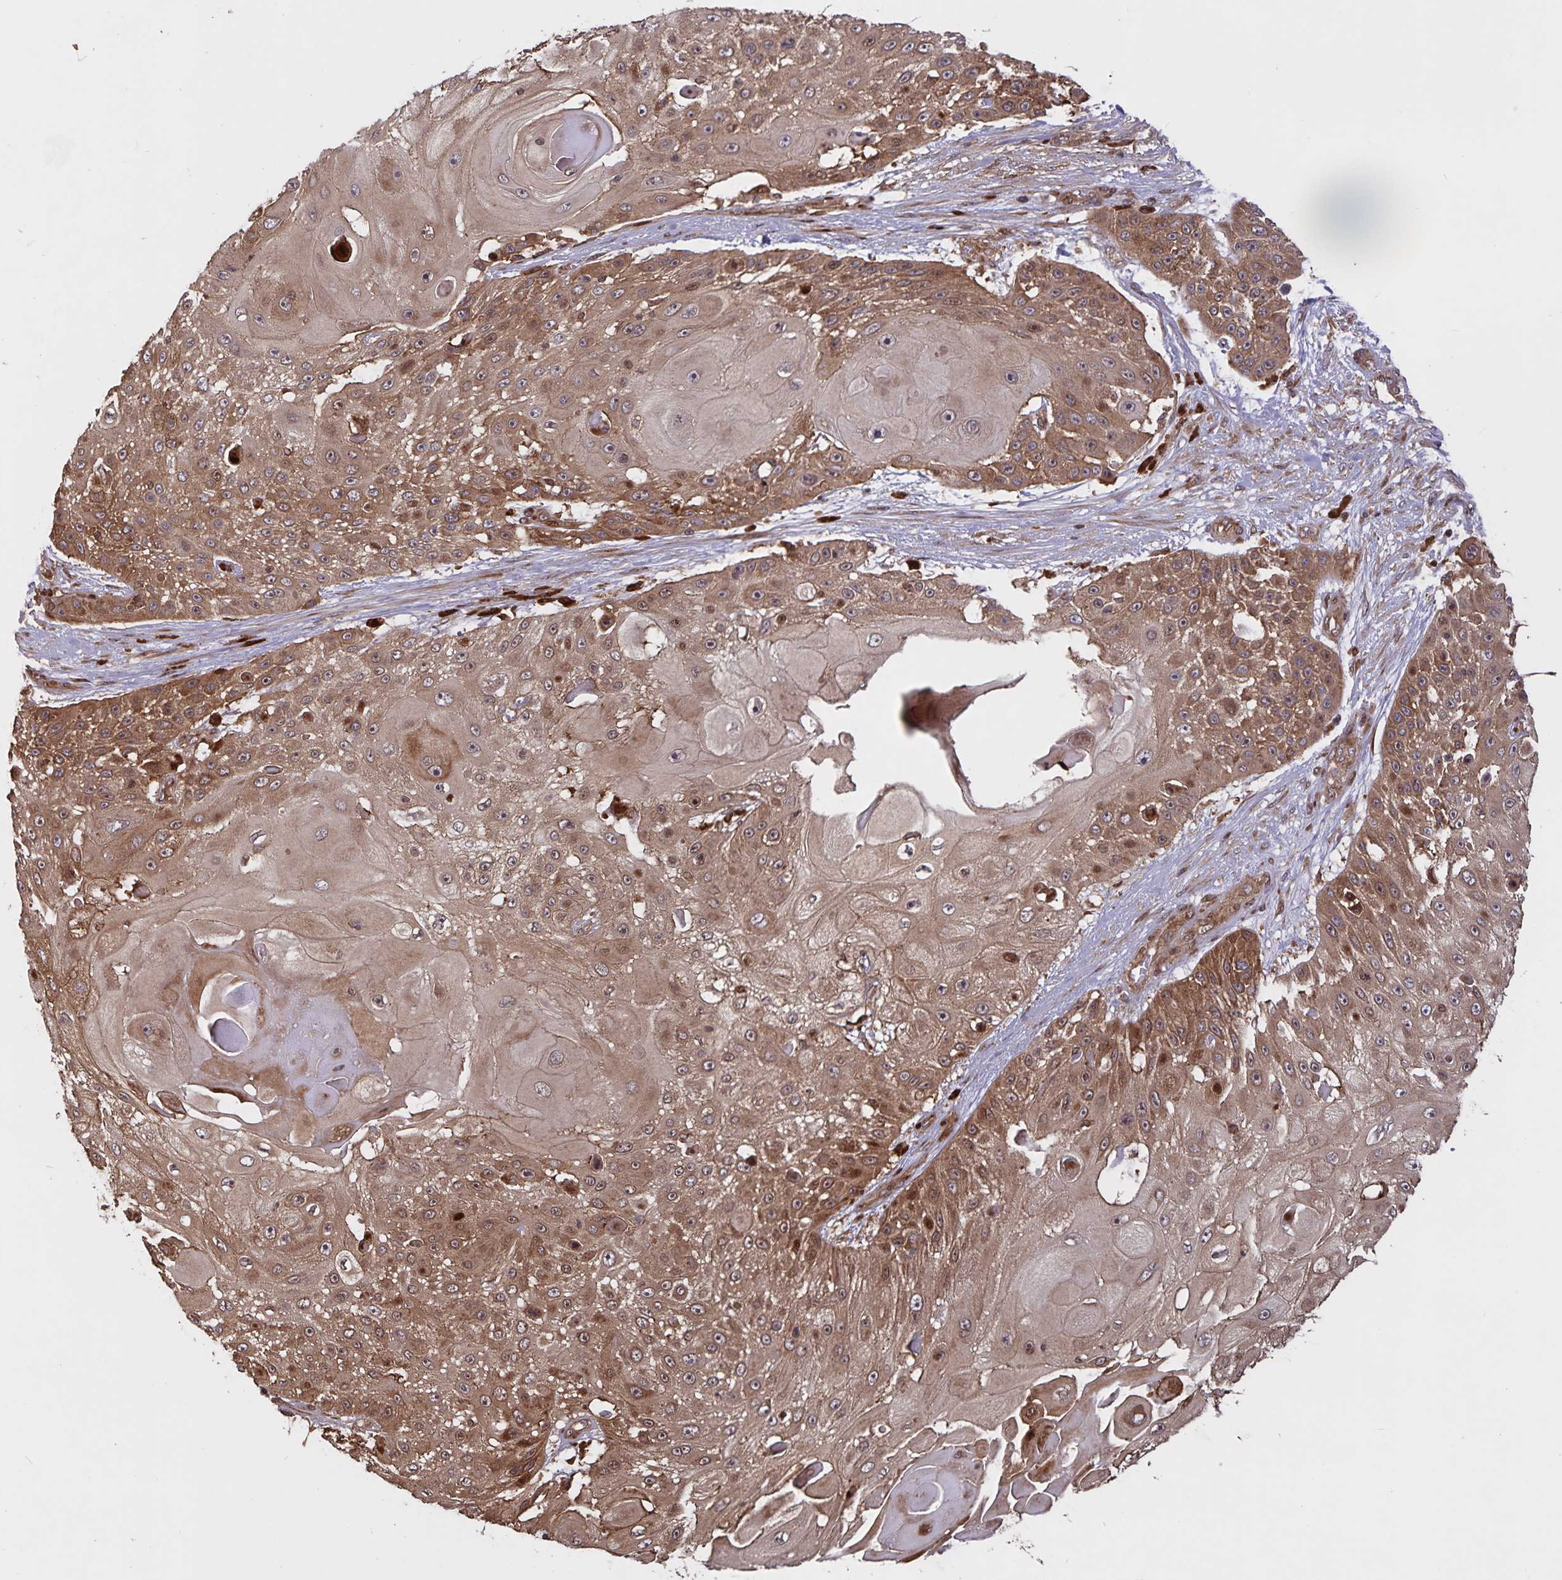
{"staining": {"intensity": "moderate", "quantity": ">75%", "location": "cytoplasmic/membranous"}, "tissue": "skin cancer", "cell_type": "Tumor cells", "image_type": "cancer", "snomed": [{"axis": "morphology", "description": "Squamous cell carcinoma, NOS"}, {"axis": "topography", "description": "Skin"}], "caption": "Skin squamous cell carcinoma stained for a protein (brown) displays moderate cytoplasmic/membranous positive positivity in about >75% of tumor cells.", "gene": "FBXL16", "patient": {"sex": "female", "age": 86}}